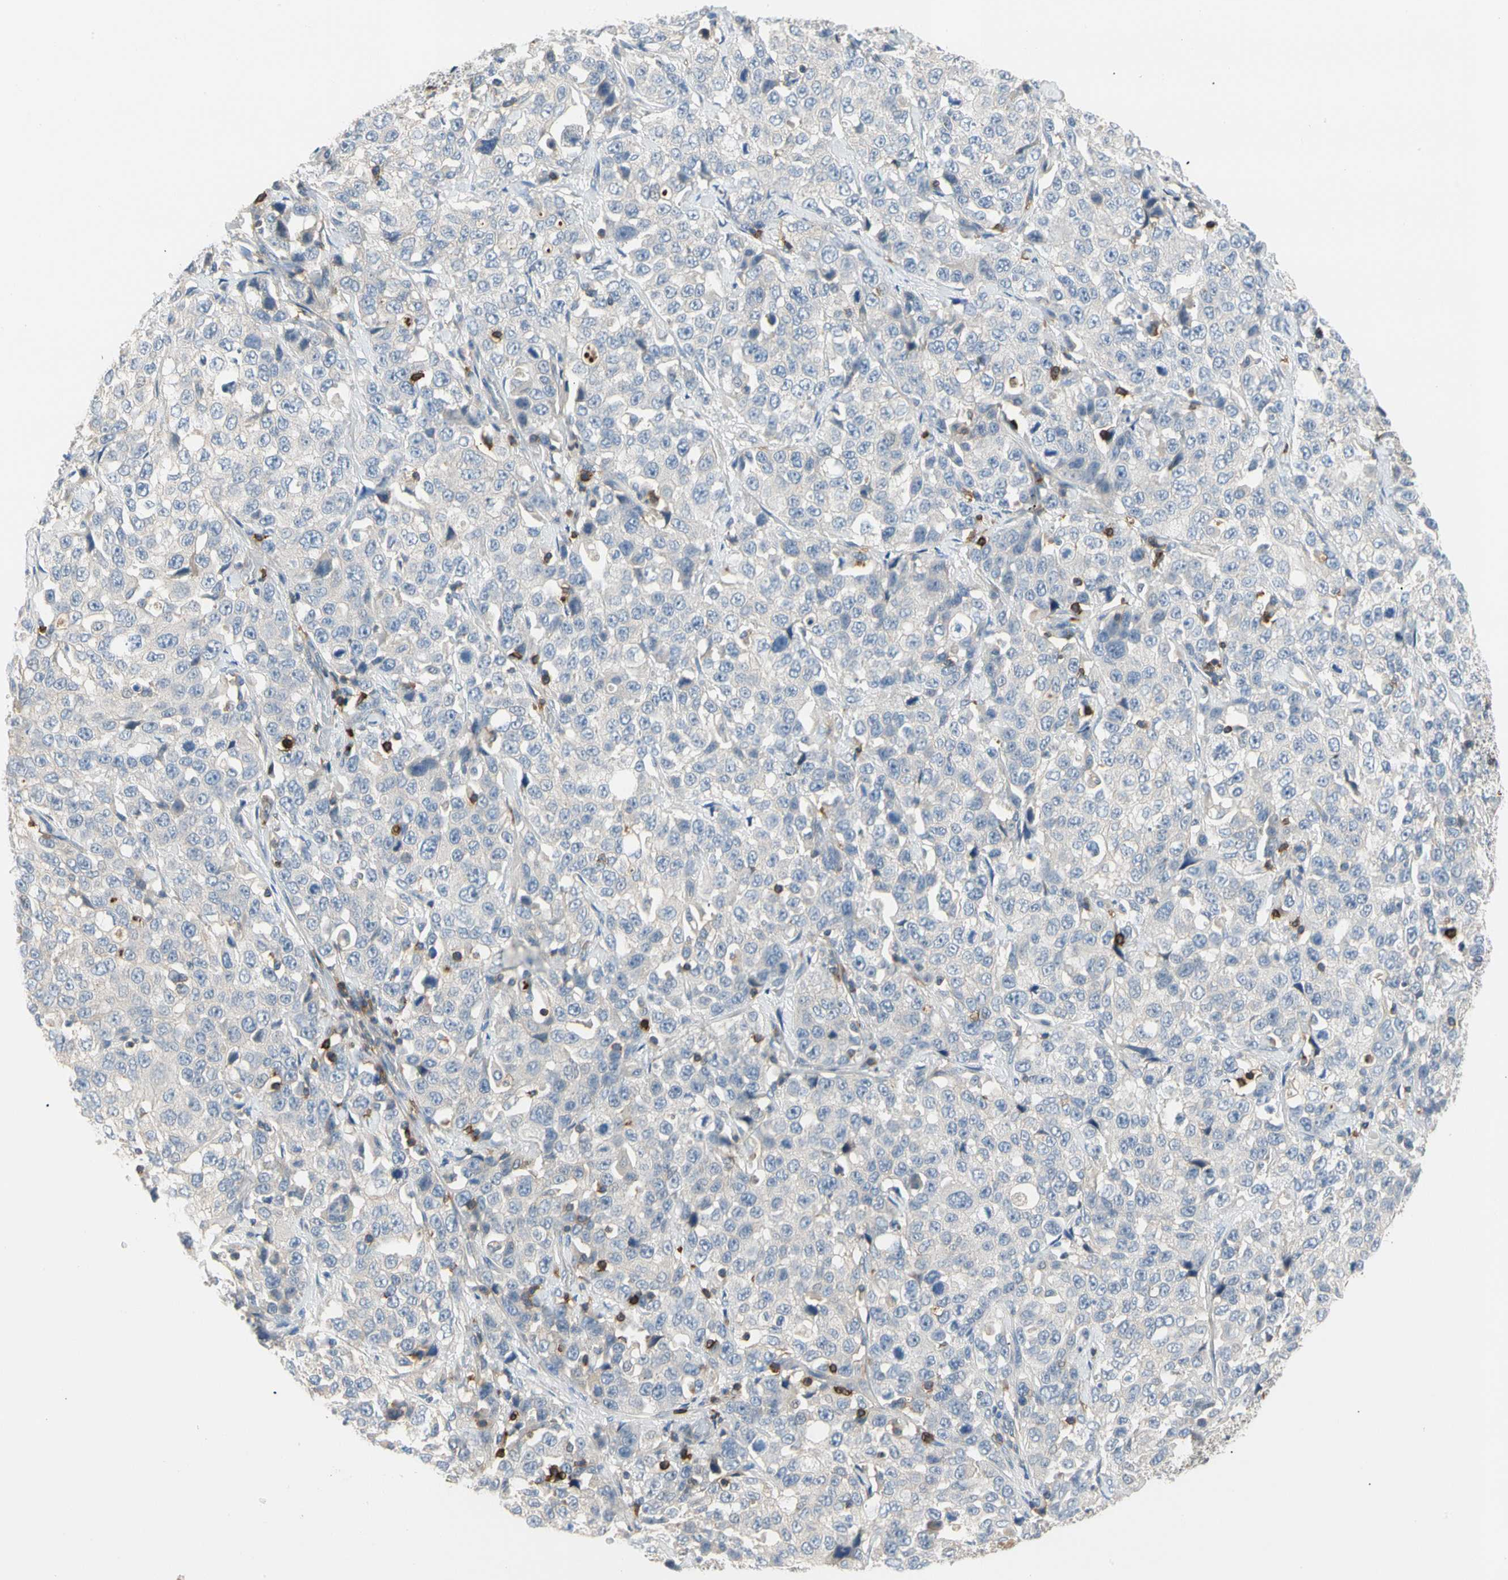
{"staining": {"intensity": "negative", "quantity": "none", "location": "none"}, "tissue": "stomach cancer", "cell_type": "Tumor cells", "image_type": "cancer", "snomed": [{"axis": "morphology", "description": "Normal tissue, NOS"}, {"axis": "morphology", "description": "Adenocarcinoma, NOS"}, {"axis": "topography", "description": "Stomach"}], "caption": "This photomicrograph is of stomach adenocarcinoma stained with IHC to label a protein in brown with the nuclei are counter-stained blue. There is no expression in tumor cells. (Immunohistochemistry, brightfield microscopy, high magnification).", "gene": "TNFRSF18", "patient": {"sex": "male", "age": 48}}